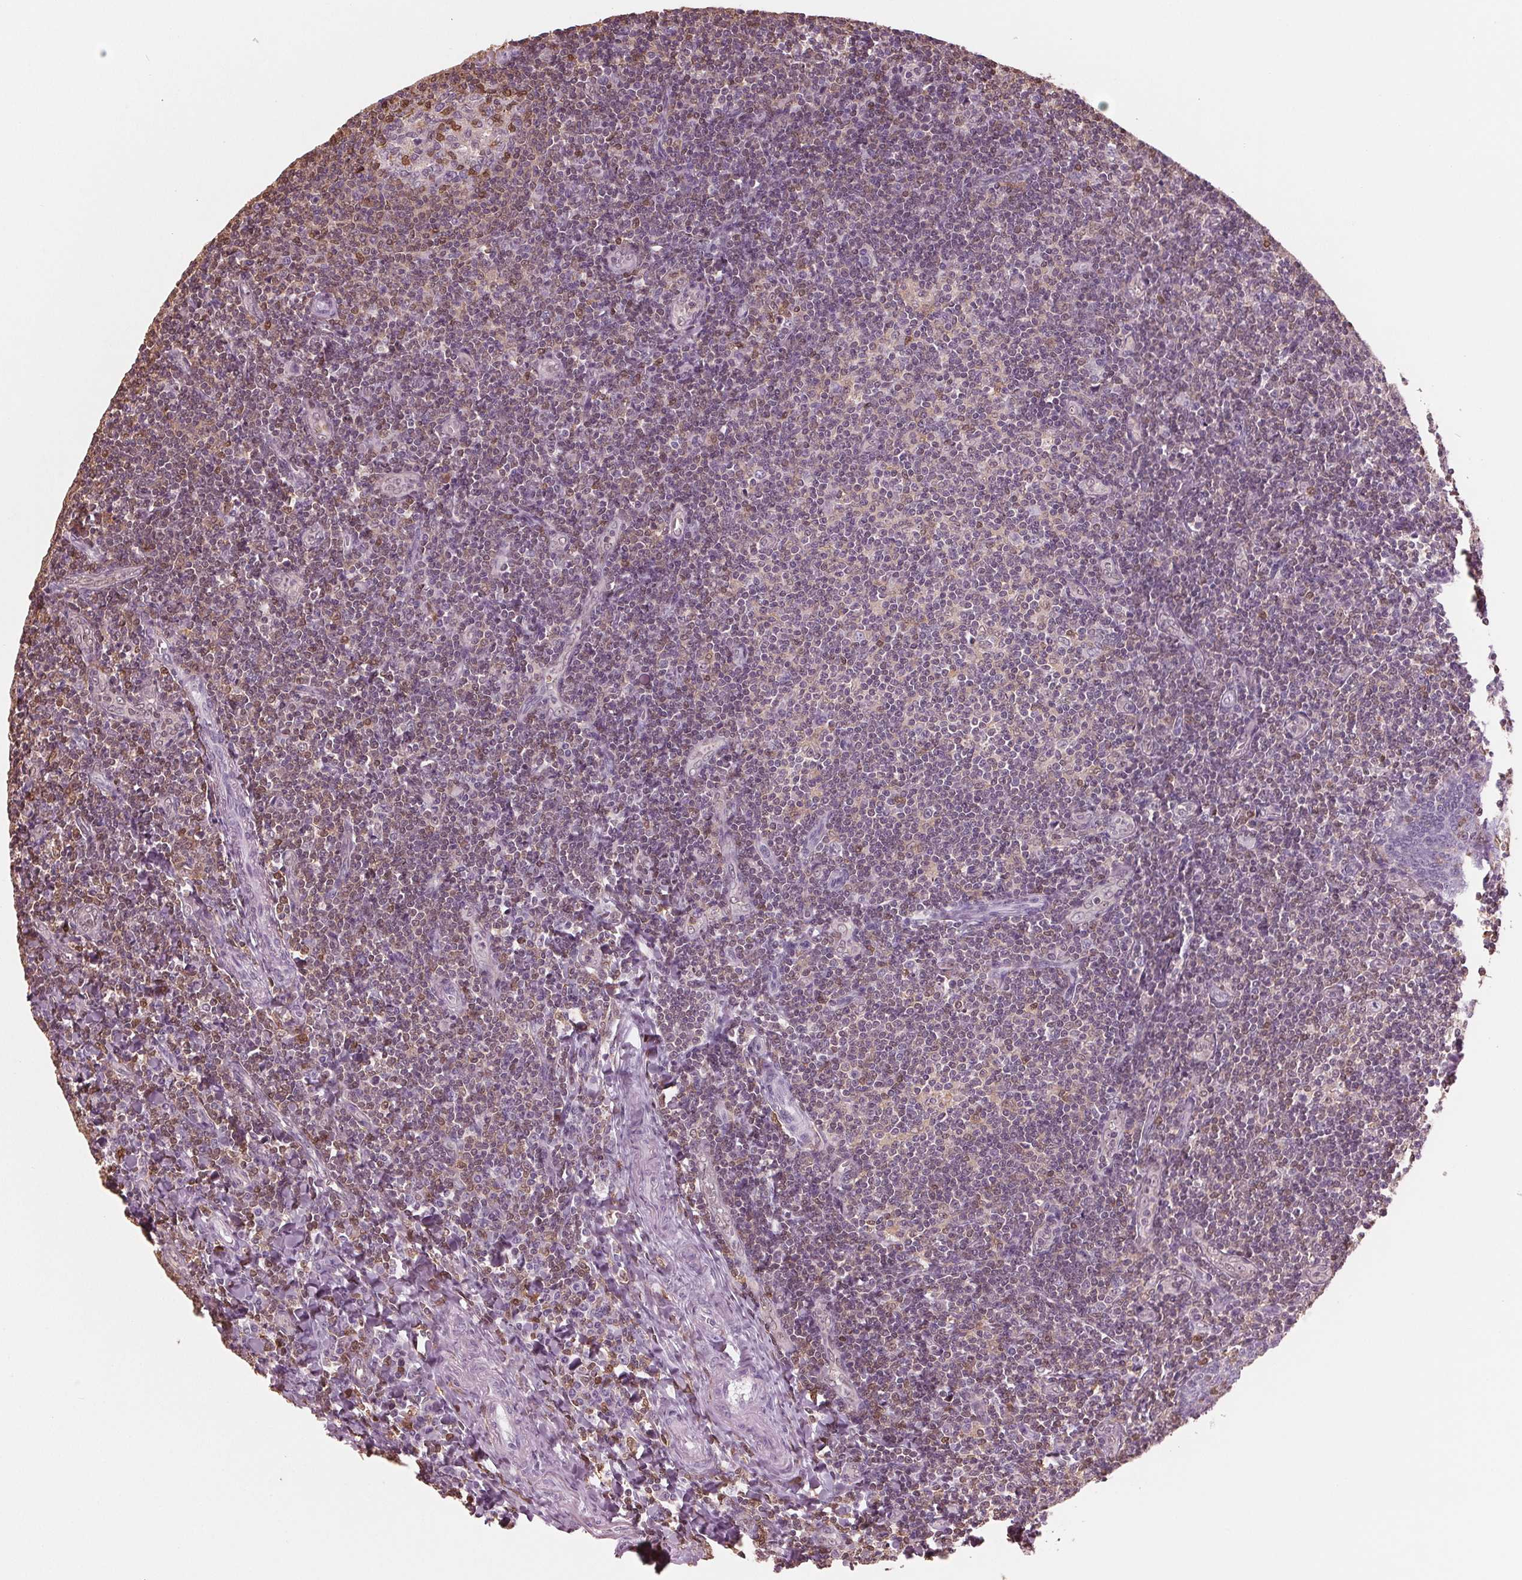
{"staining": {"intensity": "moderate", "quantity": "<25%", "location": "cytoplasmic/membranous,nuclear"}, "tissue": "tonsil", "cell_type": "Germinal center cells", "image_type": "normal", "snomed": [{"axis": "morphology", "description": "Normal tissue, NOS"}, {"axis": "morphology", "description": "Inflammation, NOS"}, {"axis": "topography", "description": "Tonsil"}], "caption": "Tonsil was stained to show a protein in brown. There is low levels of moderate cytoplasmic/membranous,nuclear staining in about <25% of germinal center cells. (DAB IHC with brightfield microscopy, high magnification).", "gene": "BTLA", "patient": {"sex": "female", "age": 31}}